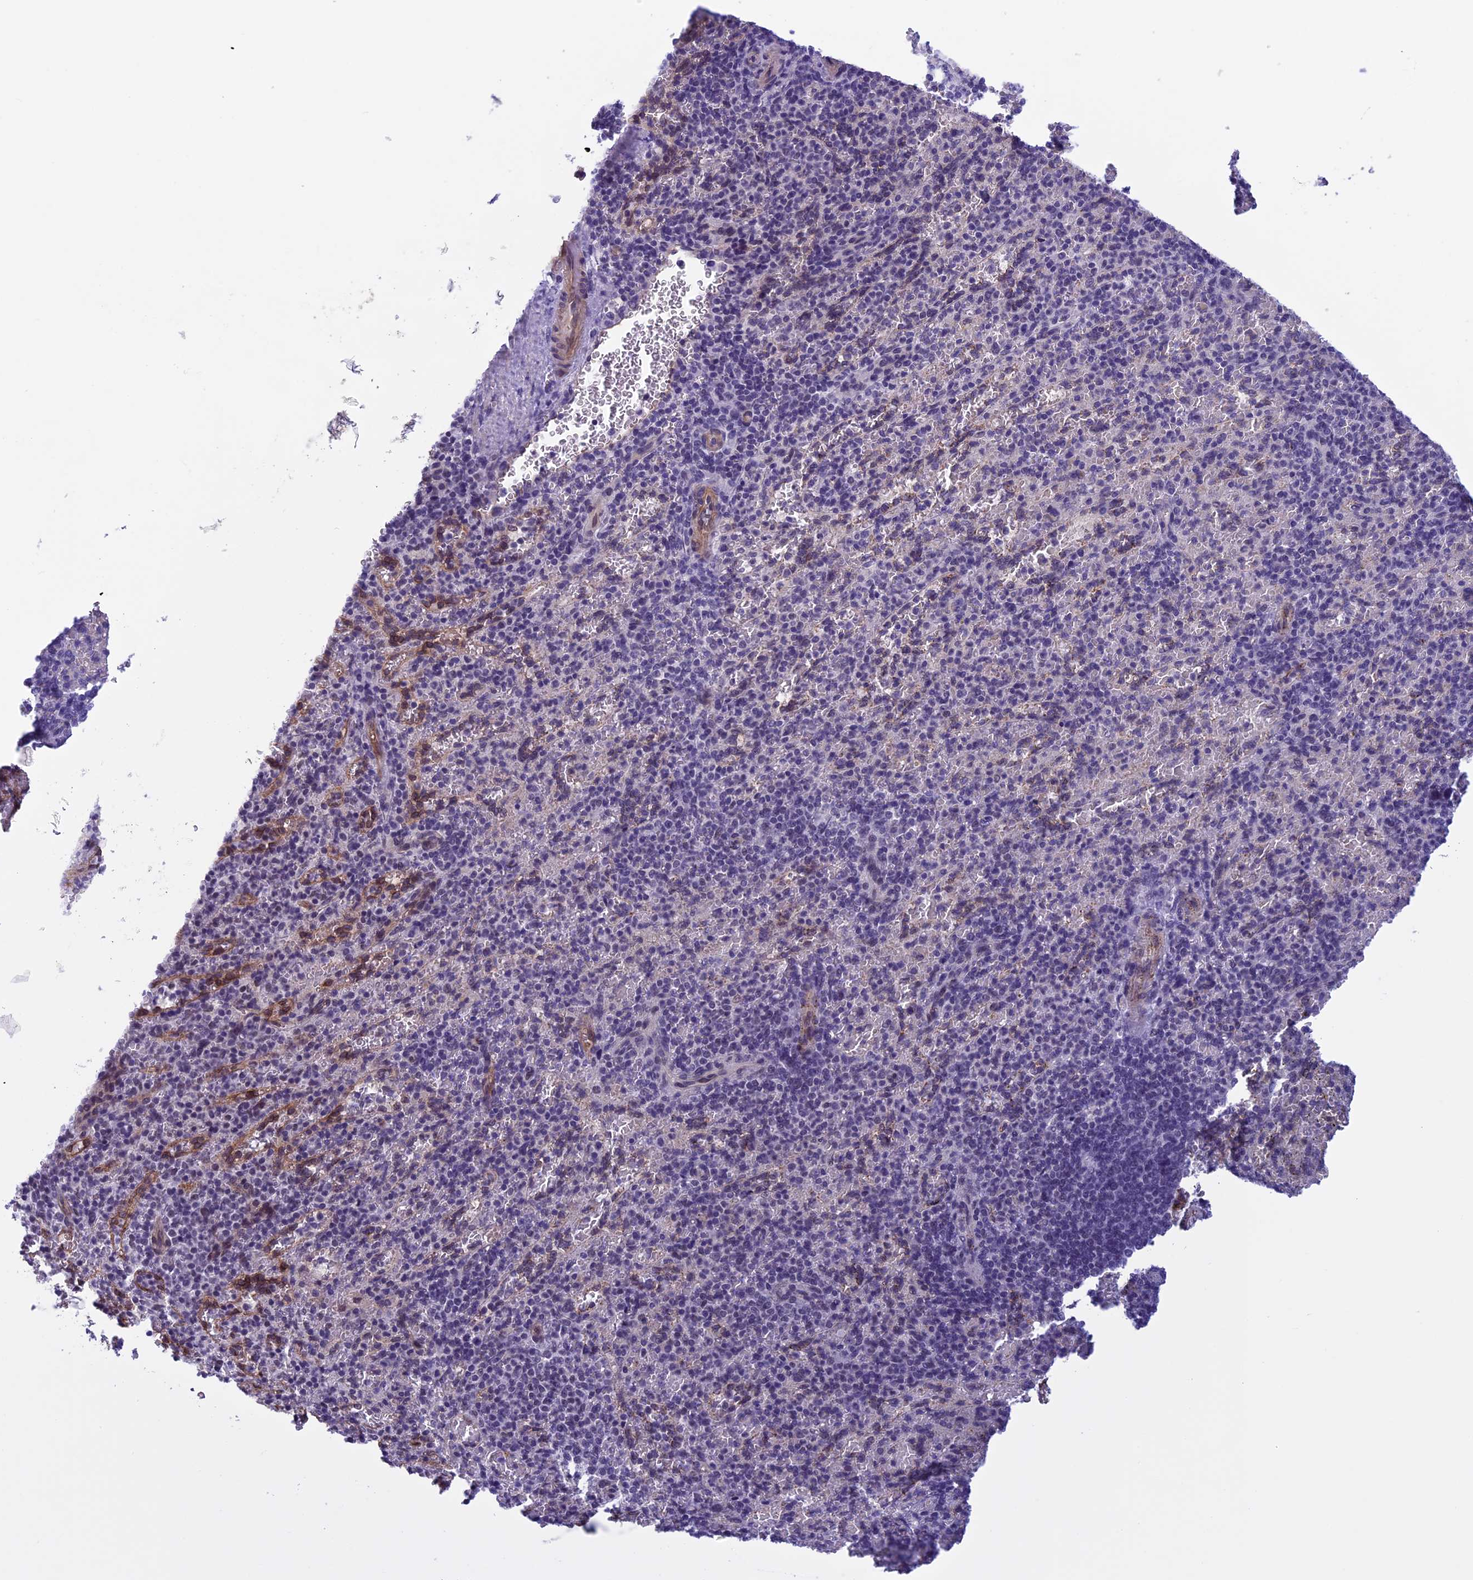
{"staining": {"intensity": "negative", "quantity": "none", "location": "none"}, "tissue": "spleen", "cell_type": "Cells in red pulp", "image_type": "normal", "snomed": [{"axis": "morphology", "description": "Normal tissue, NOS"}, {"axis": "topography", "description": "Spleen"}], "caption": "IHC histopathology image of benign spleen: spleen stained with DAB reveals no significant protein positivity in cells in red pulp. Brightfield microscopy of IHC stained with DAB (3,3'-diaminobenzidine) (brown) and hematoxylin (blue), captured at high magnification.", "gene": "NIPBL", "patient": {"sex": "female", "age": 74}}